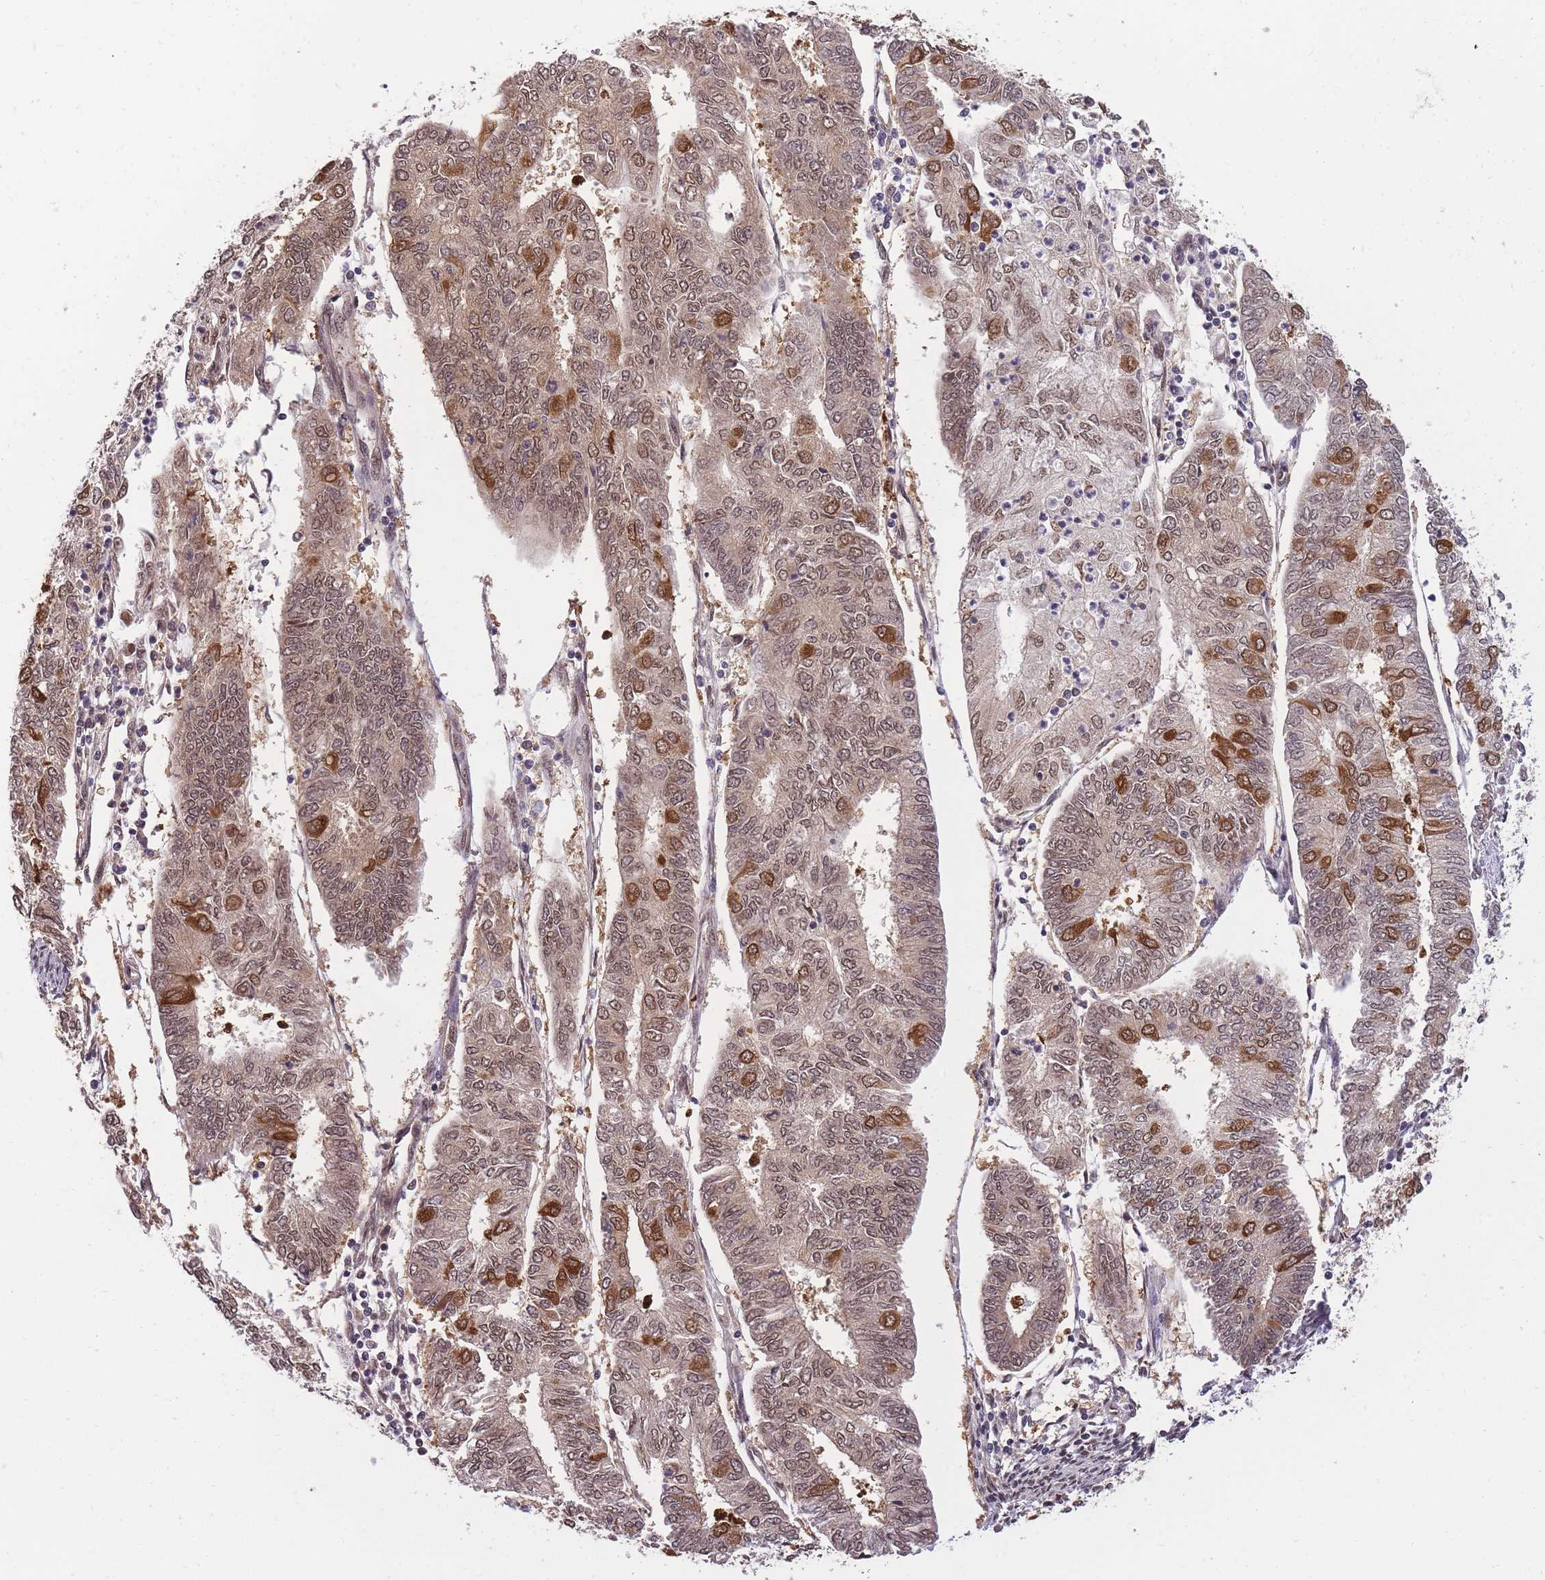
{"staining": {"intensity": "moderate", "quantity": "25%-75%", "location": "cytoplasmic/membranous,nuclear"}, "tissue": "endometrial cancer", "cell_type": "Tumor cells", "image_type": "cancer", "snomed": [{"axis": "morphology", "description": "Adenocarcinoma, NOS"}, {"axis": "topography", "description": "Endometrium"}], "caption": "This is a micrograph of IHC staining of endometrial adenocarcinoma, which shows moderate positivity in the cytoplasmic/membranous and nuclear of tumor cells.", "gene": "CDIP1", "patient": {"sex": "female", "age": 68}}